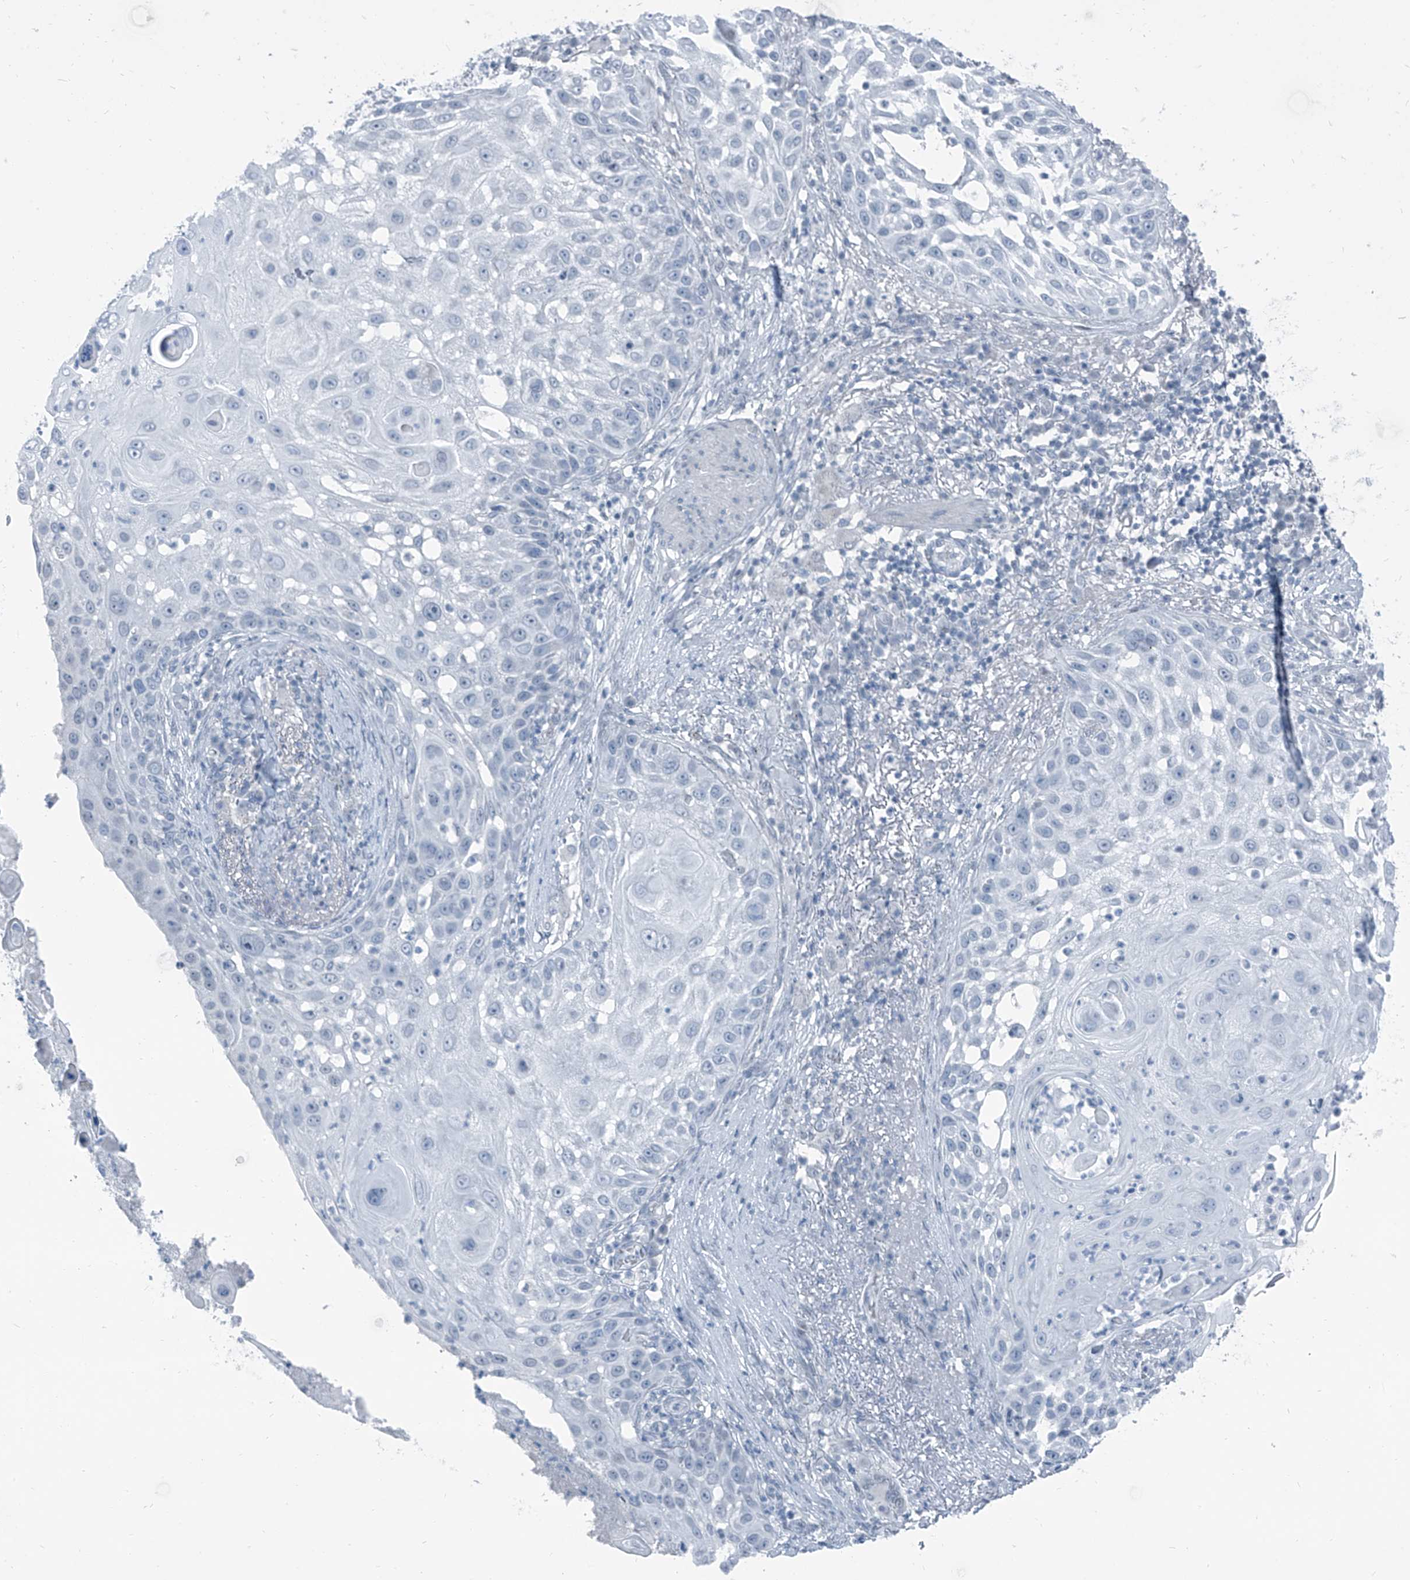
{"staining": {"intensity": "negative", "quantity": "none", "location": "none"}, "tissue": "skin cancer", "cell_type": "Tumor cells", "image_type": "cancer", "snomed": [{"axis": "morphology", "description": "Squamous cell carcinoma, NOS"}, {"axis": "topography", "description": "Skin"}], "caption": "There is no significant expression in tumor cells of skin squamous cell carcinoma. Brightfield microscopy of immunohistochemistry (IHC) stained with DAB (3,3'-diaminobenzidine) (brown) and hematoxylin (blue), captured at high magnification.", "gene": "RGN", "patient": {"sex": "female", "age": 44}}